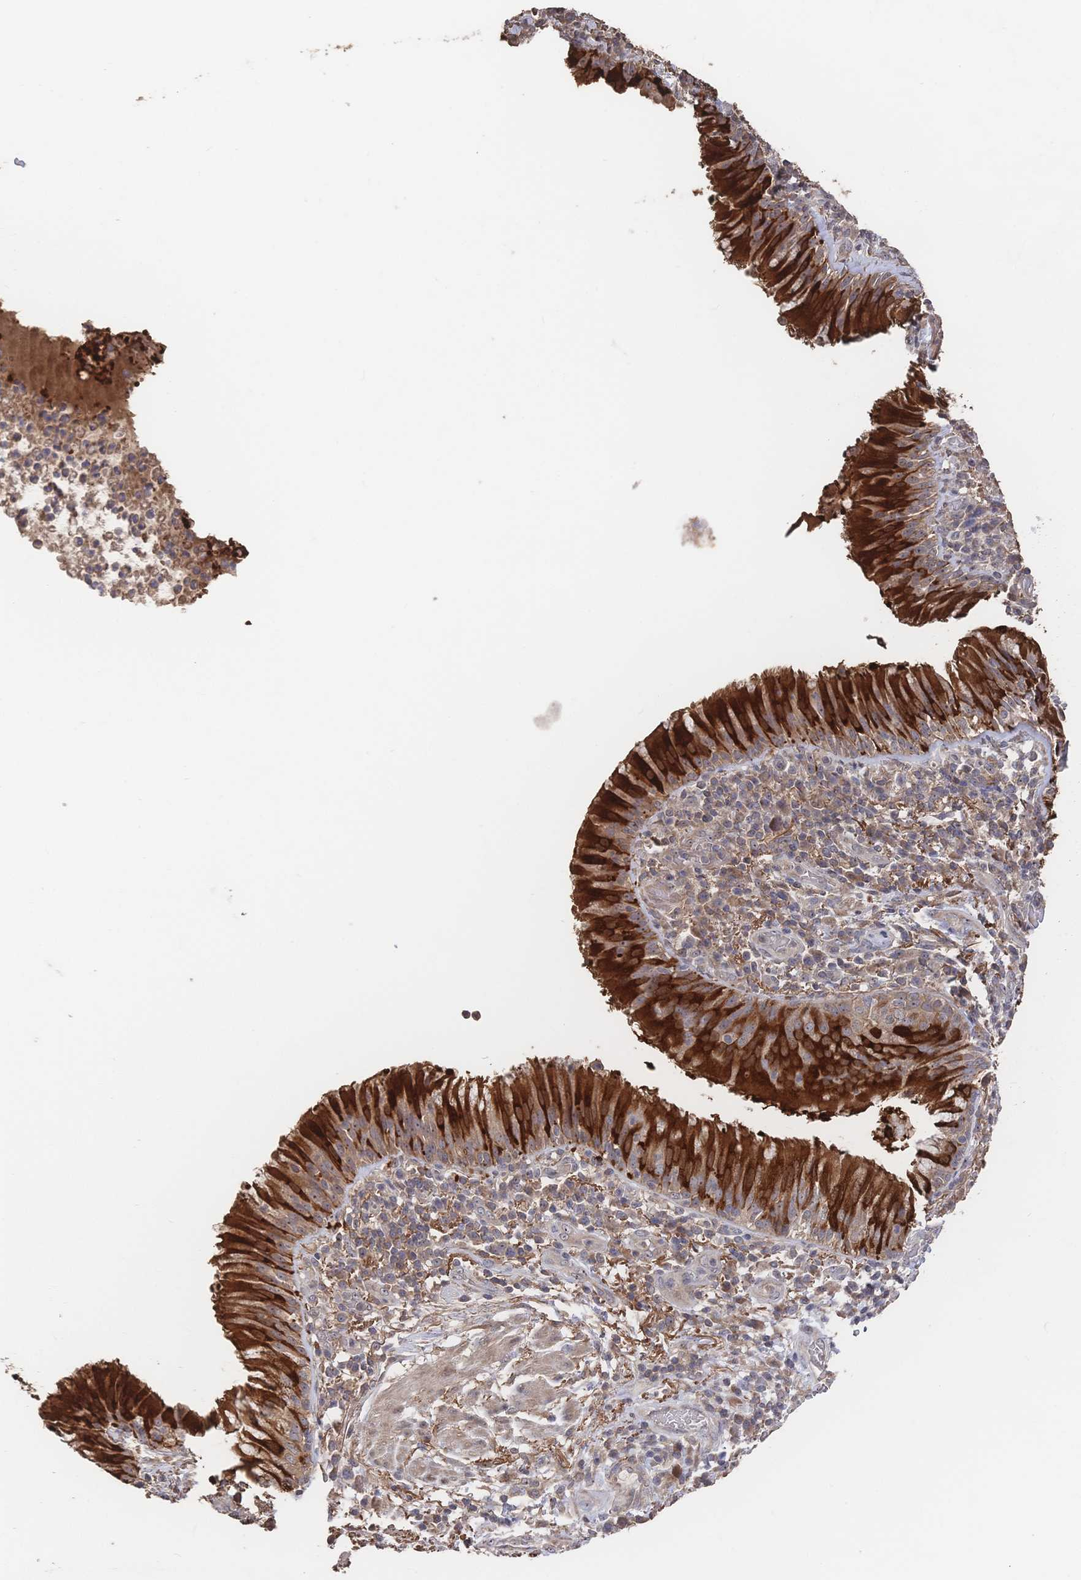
{"staining": {"intensity": "strong", "quantity": "25%-75%", "location": "cytoplasmic/membranous"}, "tissue": "bronchus", "cell_type": "Respiratory epithelial cells", "image_type": "normal", "snomed": [{"axis": "morphology", "description": "Normal tissue, NOS"}, {"axis": "topography", "description": "Cartilage tissue"}, {"axis": "topography", "description": "Bronchus"}], "caption": "Respiratory epithelial cells reveal high levels of strong cytoplasmic/membranous staining in approximately 25%-75% of cells in unremarkable human bronchus. (DAB IHC, brown staining for protein, blue staining for nuclei).", "gene": "DNAJA4", "patient": {"sex": "male", "age": 56}}